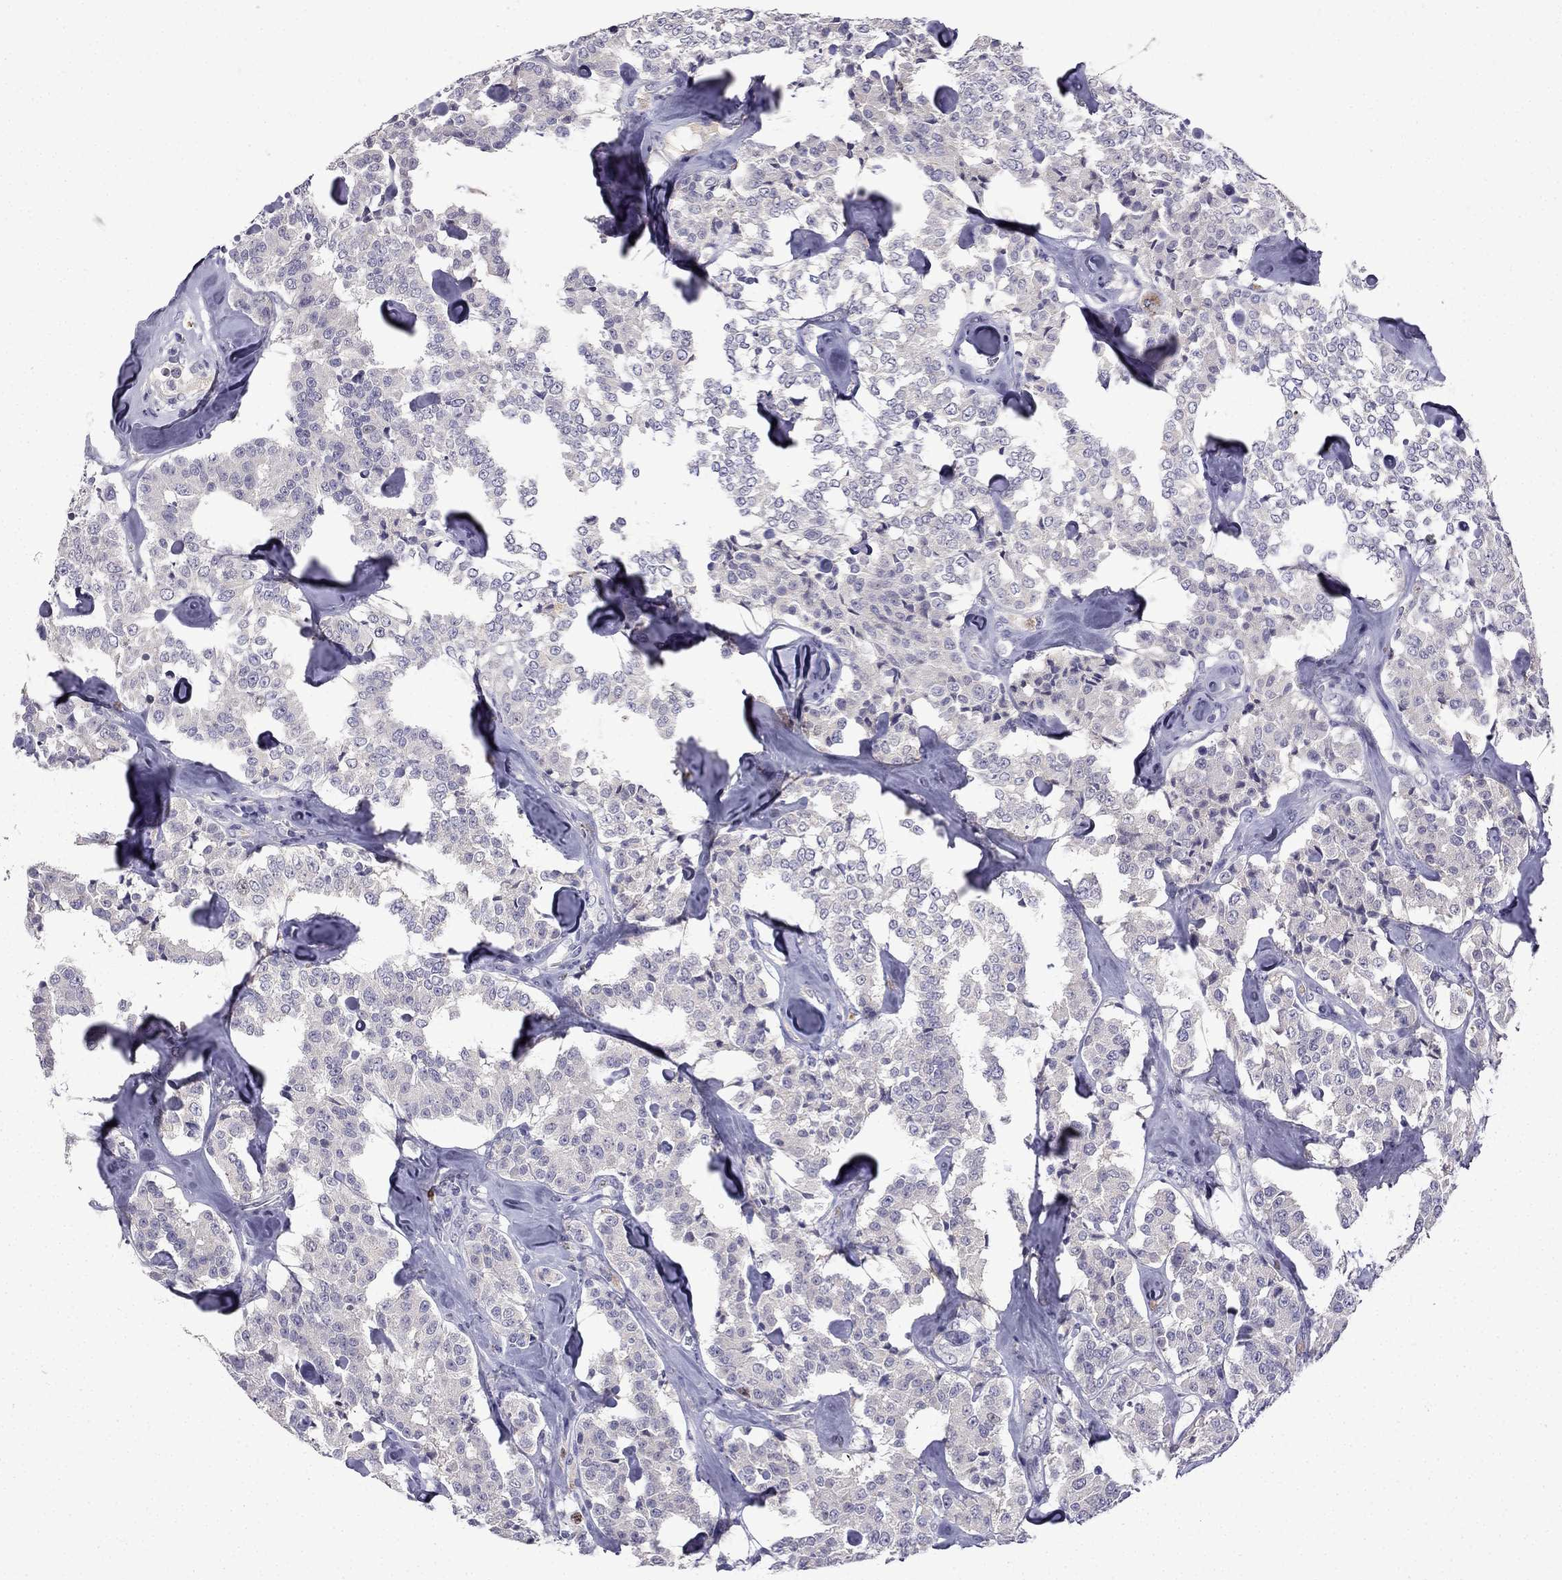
{"staining": {"intensity": "negative", "quantity": "none", "location": "none"}, "tissue": "carcinoid", "cell_type": "Tumor cells", "image_type": "cancer", "snomed": [{"axis": "morphology", "description": "Carcinoid, malignant, NOS"}, {"axis": "topography", "description": "Pancreas"}], "caption": "IHC image of neoplastic tissue: human carcinoid (malignant) stained with DAB shows no significant protein staining in tumor cells.", "gene": "UHRF1", "patient": {"sex": "male", "age": 41}}